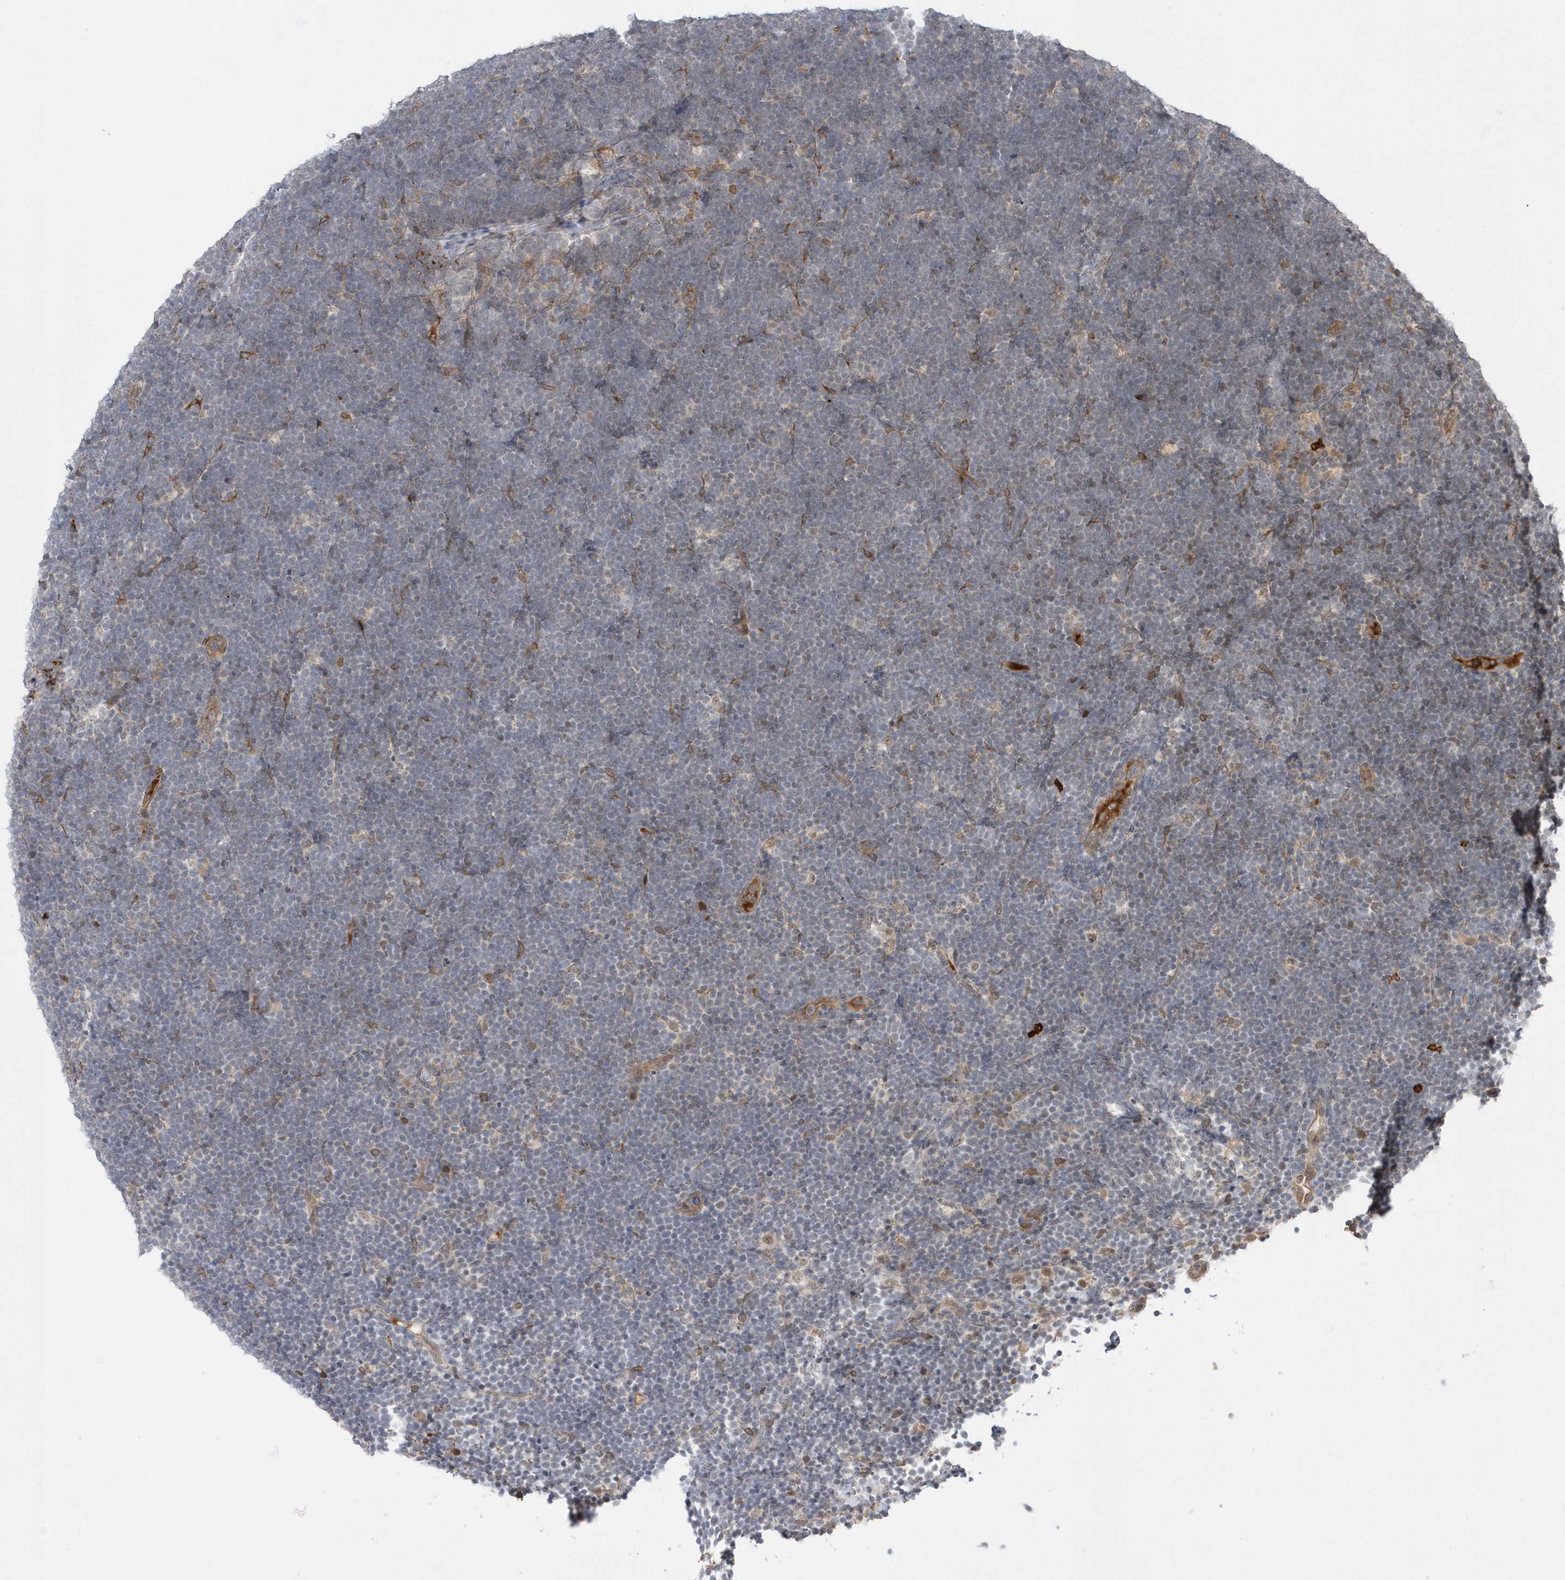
{"staining": {"intensity": "negative", "quantity": "none", "location": "none"}, "tissue": "lymphoma", "cell_type": "Tumor cells", "image_type": "cancer", "snomed": [{"axis": "morphology", "description": "Malignant lymphoma, non-Hodgkin's type, High grade"}, {"axis": "topography", "description": "Lymph node"}], "caption": "This is an immunohistochemistry (IHC) micrograph of human malignant lymphoma, non-Hodgkin's type (high-grade). There is no staining in tumor cells.", "gene": "TMEM132B", "patient": {"sex": "male", "age": 13}}